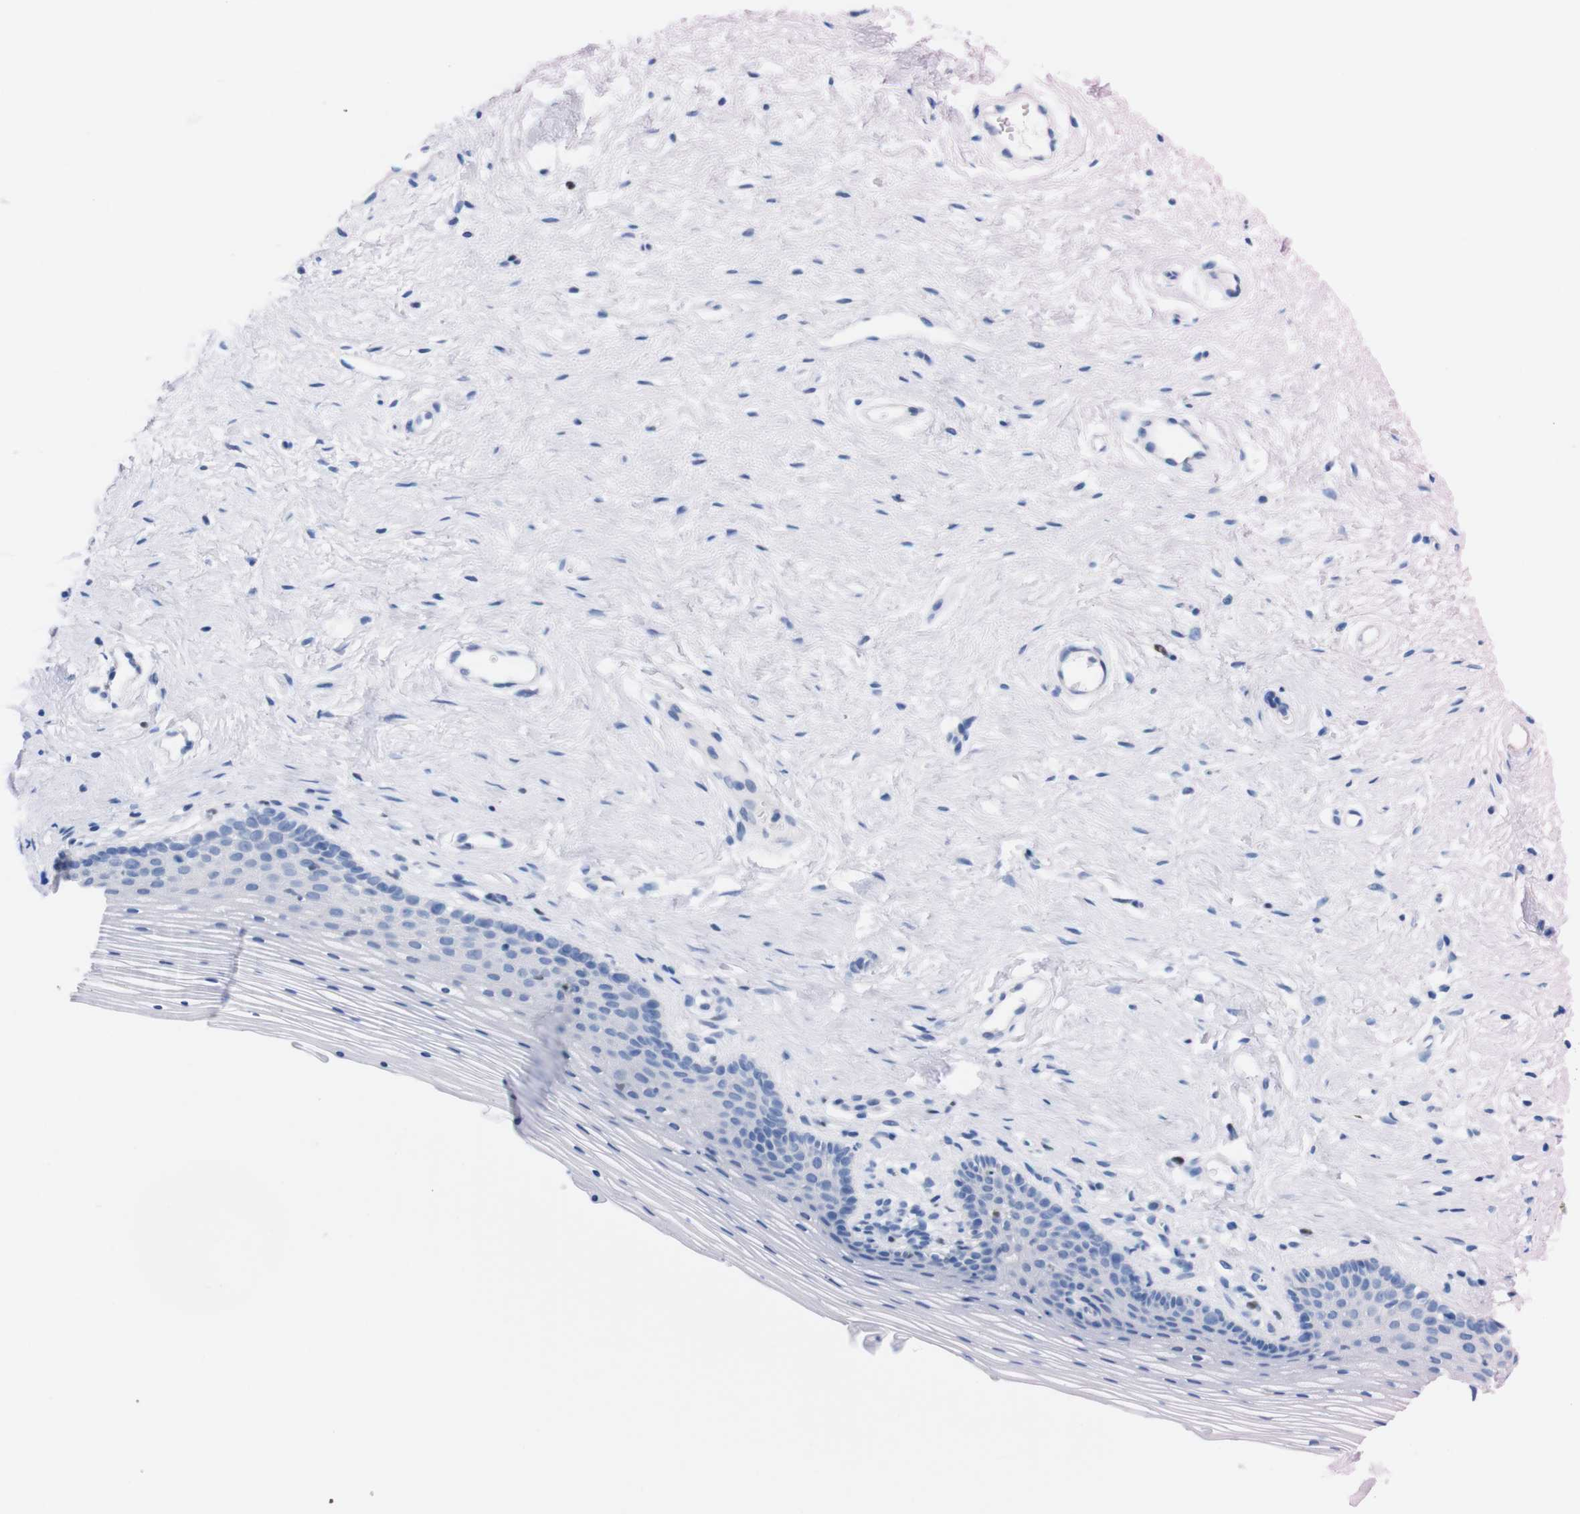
{"staining": {"intensity": "negative", "quantity": "none", "location": "none"}, "tissue": "vagina", "cell_type": "Squamous epithelial cells", "image_type": "normal", "snomed": [{"axis": "morphology", "description": "Normal tissue, NOS"}, {"axis": "topography", "description": "Vagina"}], "caption": "This is an IHC histopathology image of unremarkable vagina. There is no positivity in squamous epithelial cells.", "gene": "P2RY12", "patient": {"sex": "female", "age": 32}}